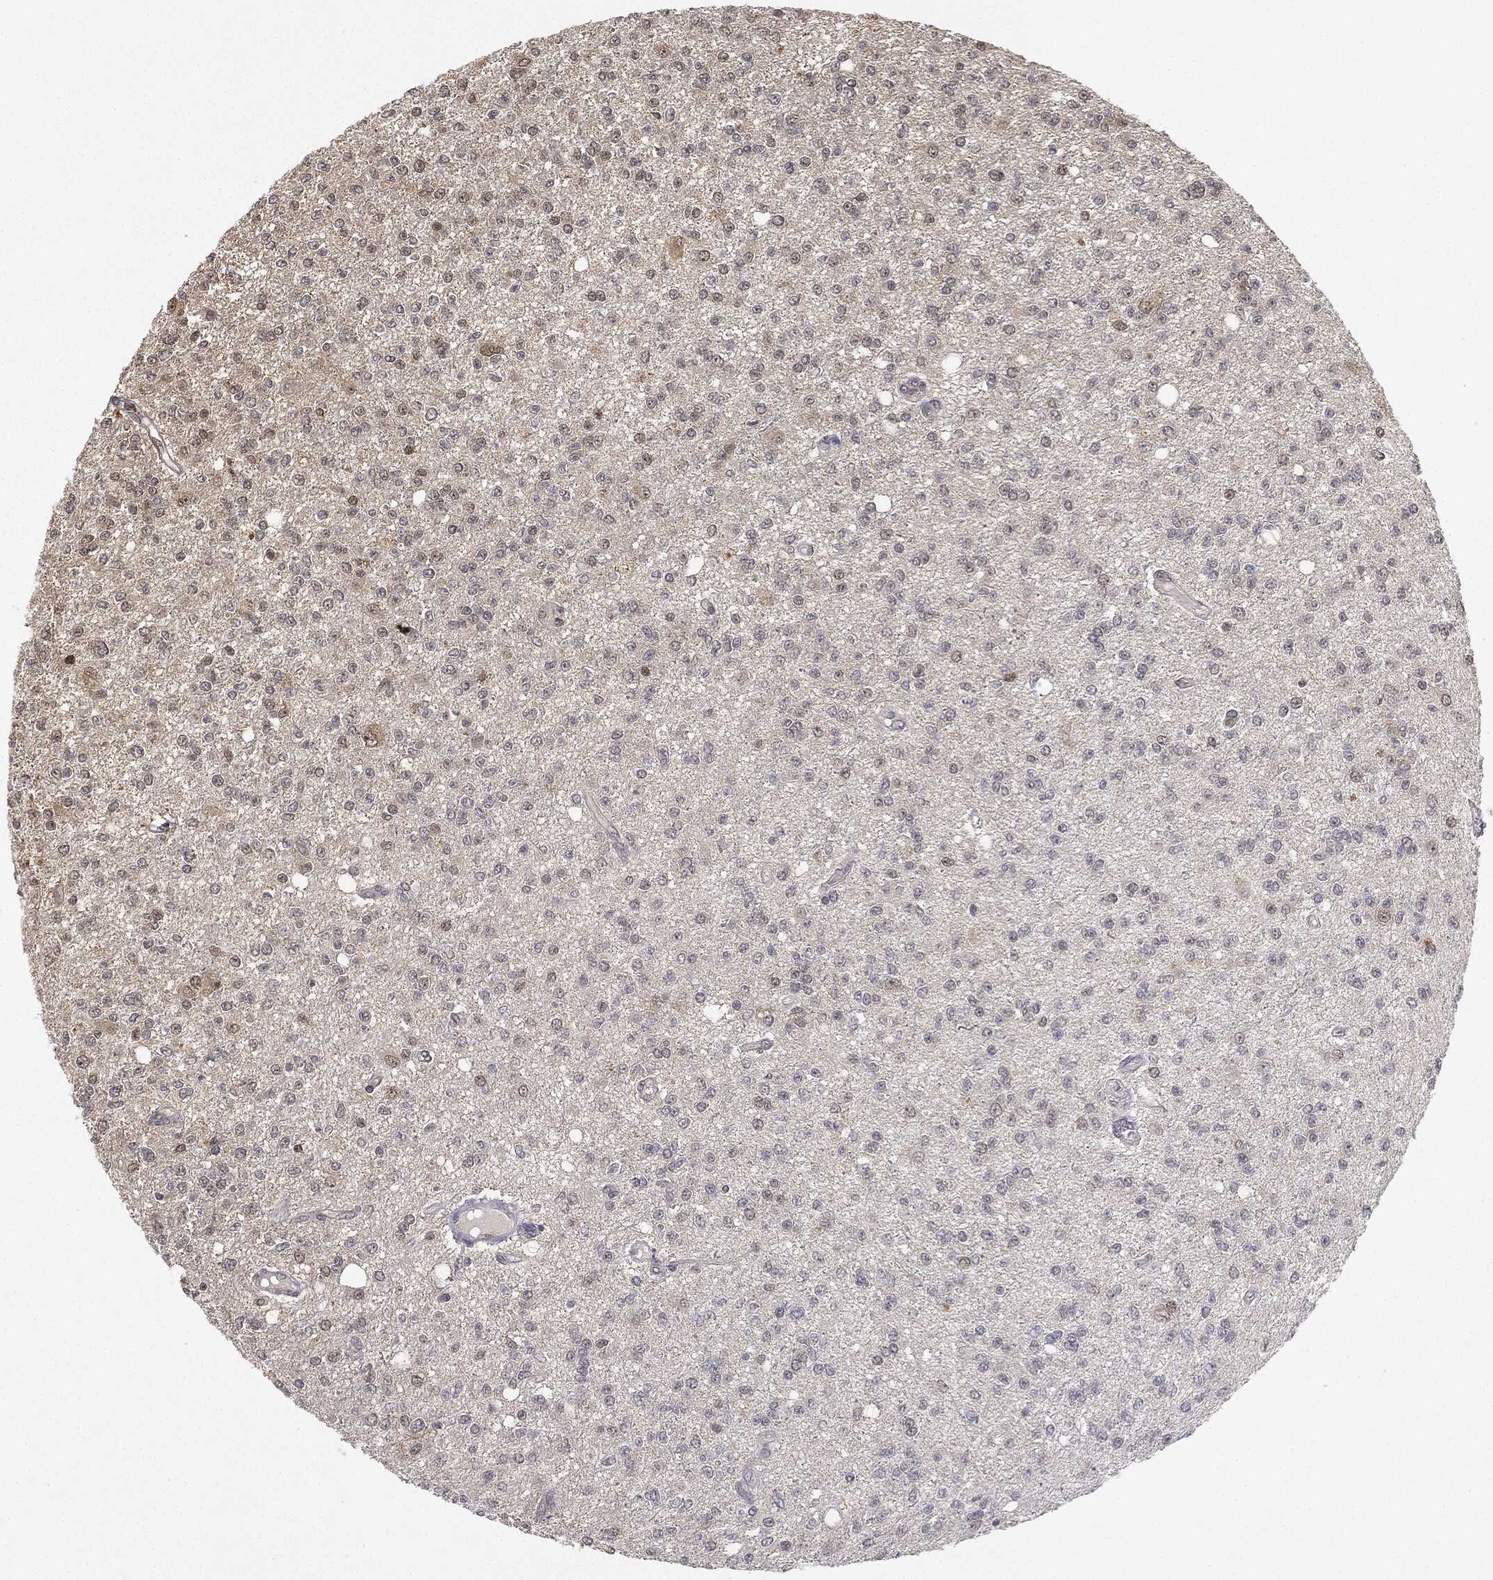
{"staining": {"intensity": "negative", "quantity": "none", "location": "none"}, "tissue": "glioma", "cell_type": "Tumor cells", "image_type": "cancer", "snomed": [{"axis": "morphology", "description": "Glioma, malignant, Low grade"}, {"axis": "topography", "description": "Brain"}], "caption": "Protein analysis of glioma displays no significant staining in tumor cells.", "gene": "ZNHIT6", "patient": {"sex": "male", "age": 67}}